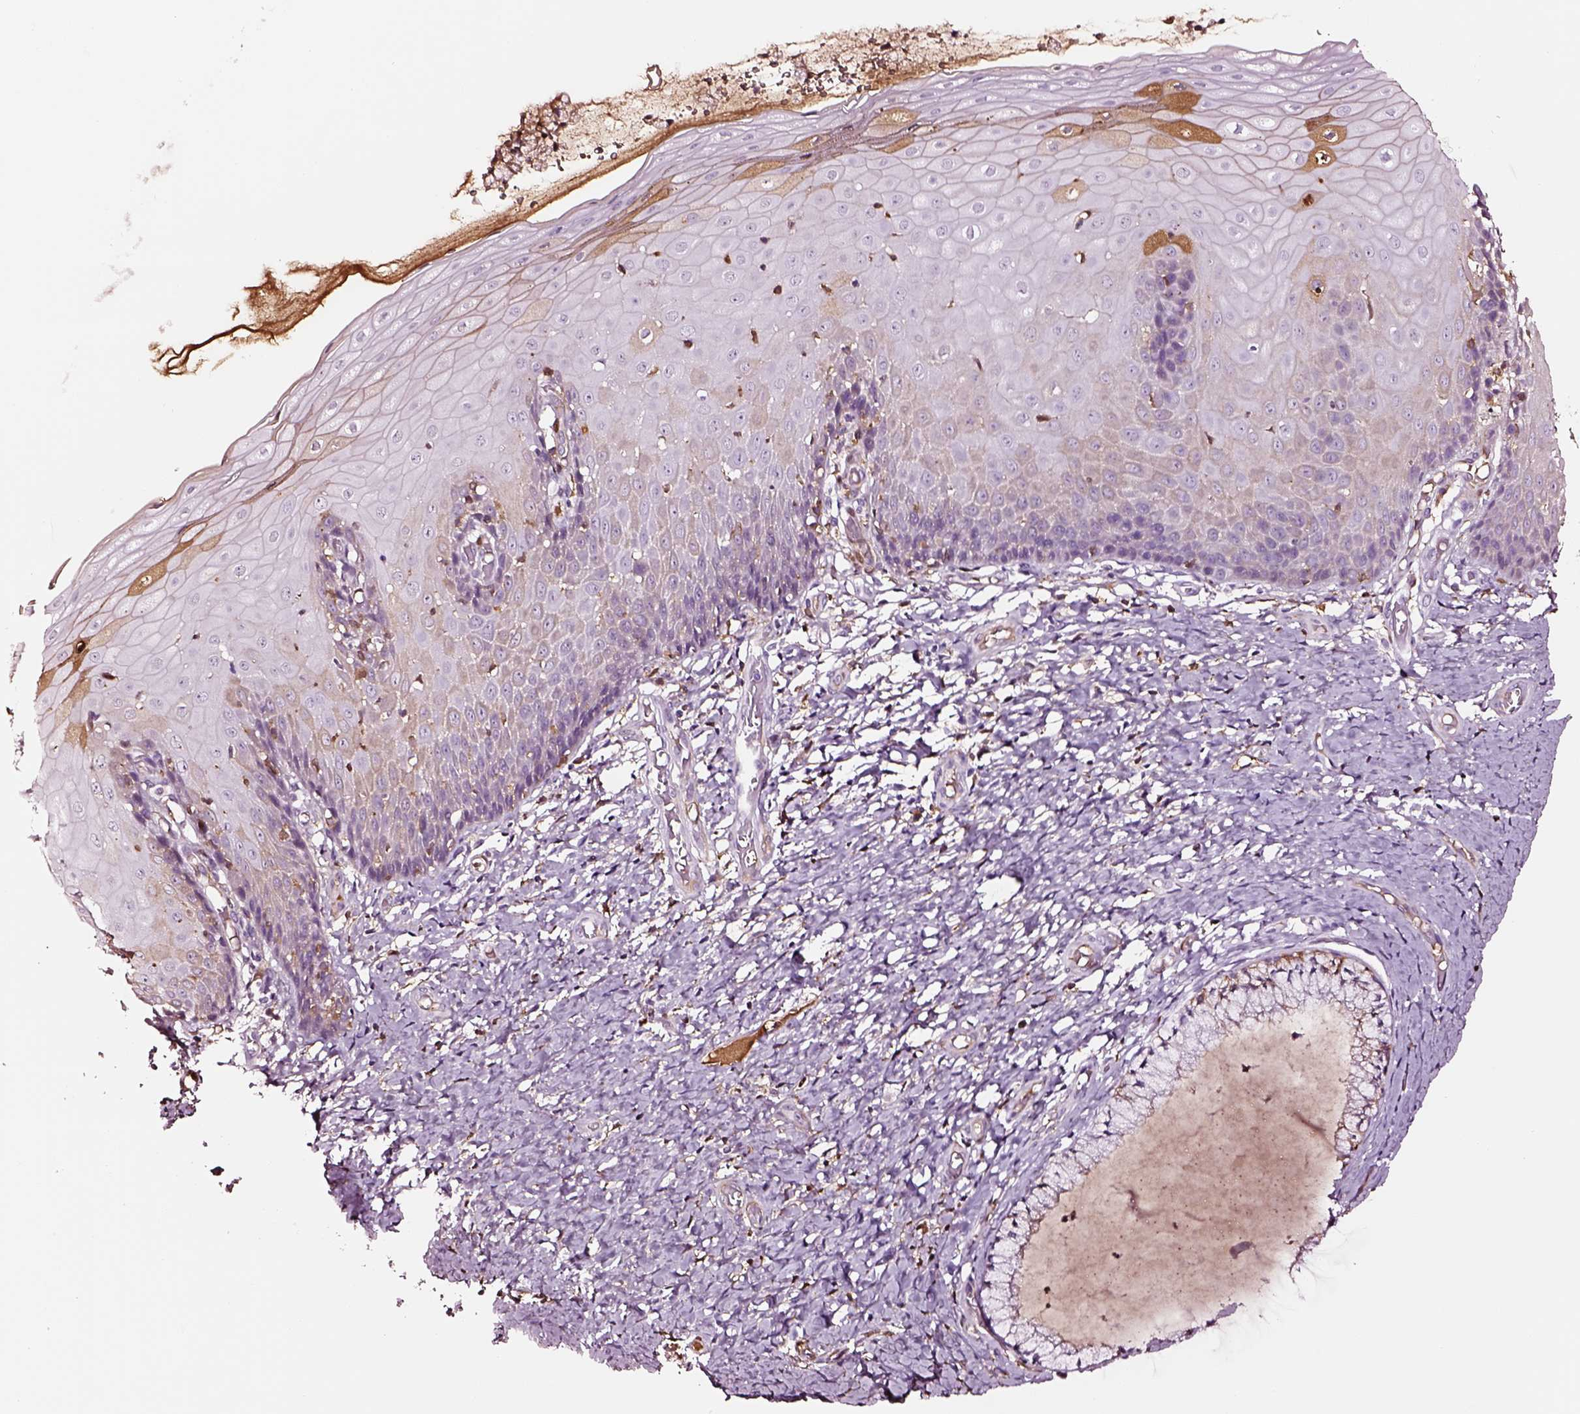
{"staining": {"intensity": "negative", "quantity": "none", "location": "none"}, "tissue": "cervix", "cell_type": "Glandular cells", "image_type": "normal", "snomed": [{"axis": "morphology", "description": "Normal tissue, NOS"}, {"axis": "topography", "description": "Cervix"}], "caption": "Immunohistochemistry histopathology image of normal cervix: cervix stained with DAB exhibits no significant protein expression in glandular cells.", "gene": "TF", "patient": {"sex": "female", "age": 37}}